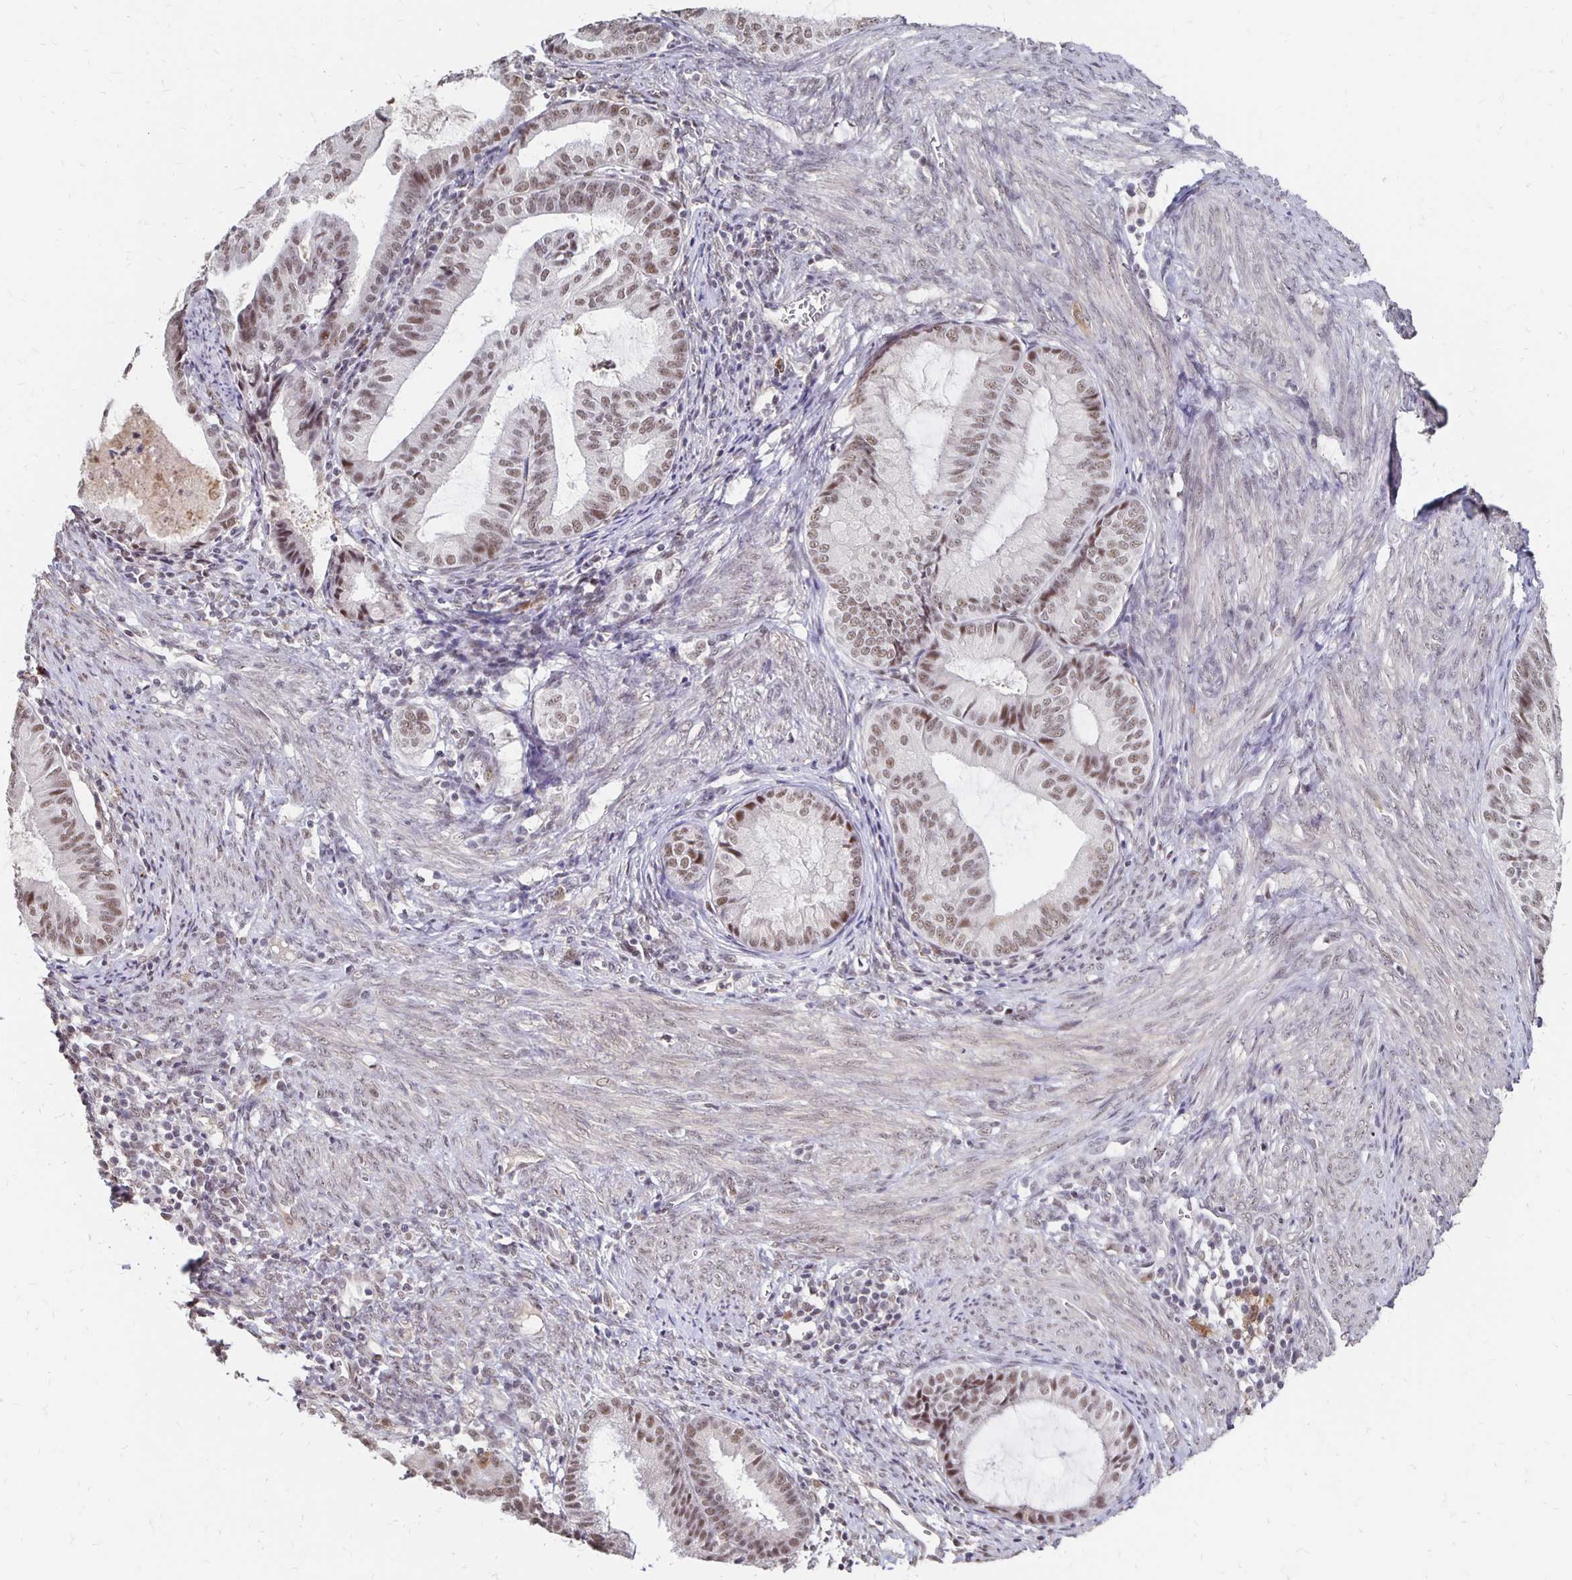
{"staining": {"intensity": "moderate", "quantity": ">75%", "location": "nuclear"}, "tissue": "endometrial cancer", "cell_type": "Tumor cells", "image_type": "cancer", "snomed": [{"axis": "morphology", "description": "Adenocarcinoma, NOS"}, {"axis": "topography", "description": "Endometrium"}], "caption": "Moderate nuclear staining is seen in approximately >75% of tumor cells in endometrial cancer (adenocarcinoma). The staining is performed using DAB (3,3'-diaminobenzidine) brown chromogen to label protein expression. The nuclei are counter-stained blue using hematoxylin.", "gene": "CLASRP", "patient": {"sex": "female", "age": 86}}